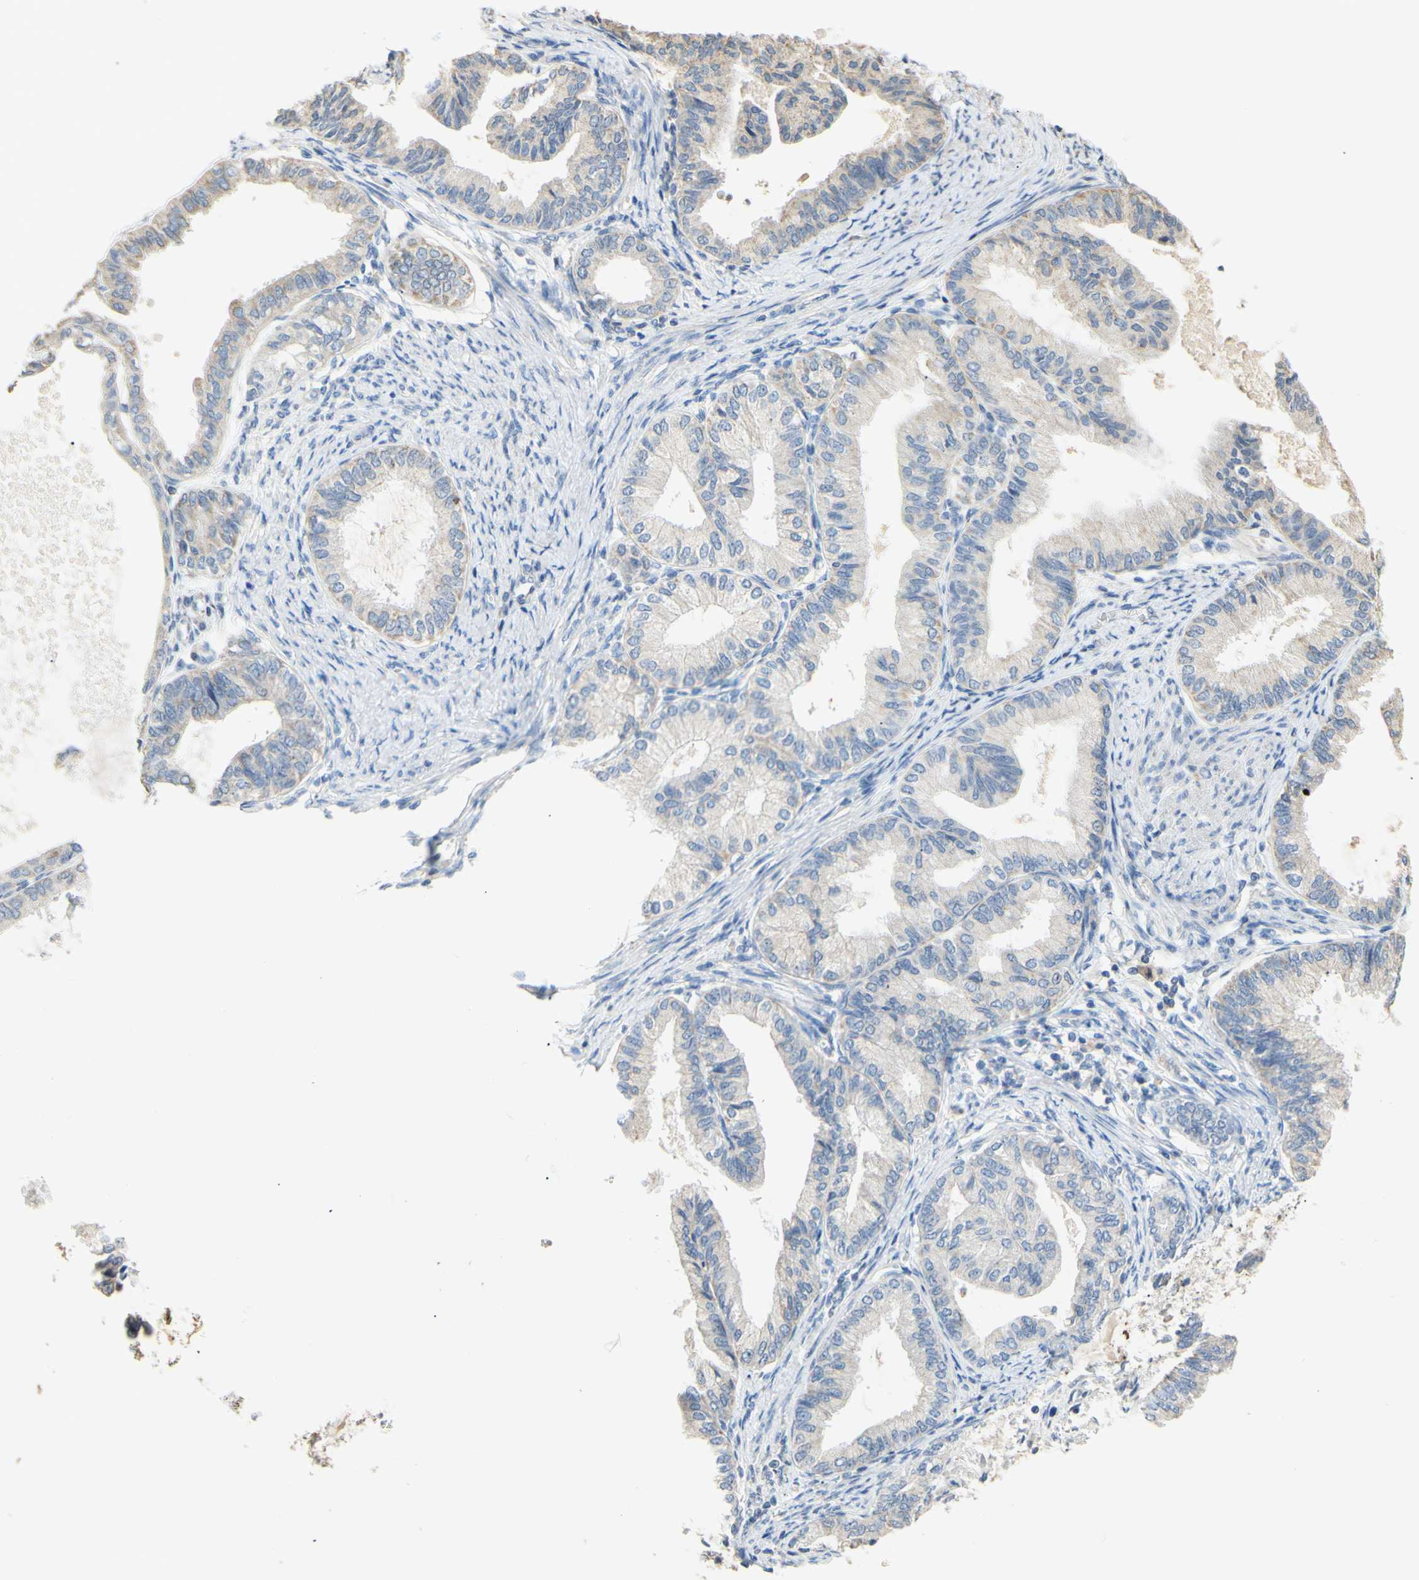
{"staining": {"intensity": "weak", "quantity": "<25%", "location": "cytoplasmic/membranous"}, "tissue": "endometrial cancer", "cell_type": "Tumor cells", "image_type": "cancer", "snomed": [{"axis": "morphology", "description": "Adenocarcinoma, NOS"}, {"axis": "topography", "description": "Endometrium"}], "caption": "IHC histopathology image of human adenocarcinoma (endometrial) stained for a protein (brown), which shows no positivity in tumor cells.", "gene": "PTGIS", "patient": {"sex": "female", "age": 86}}